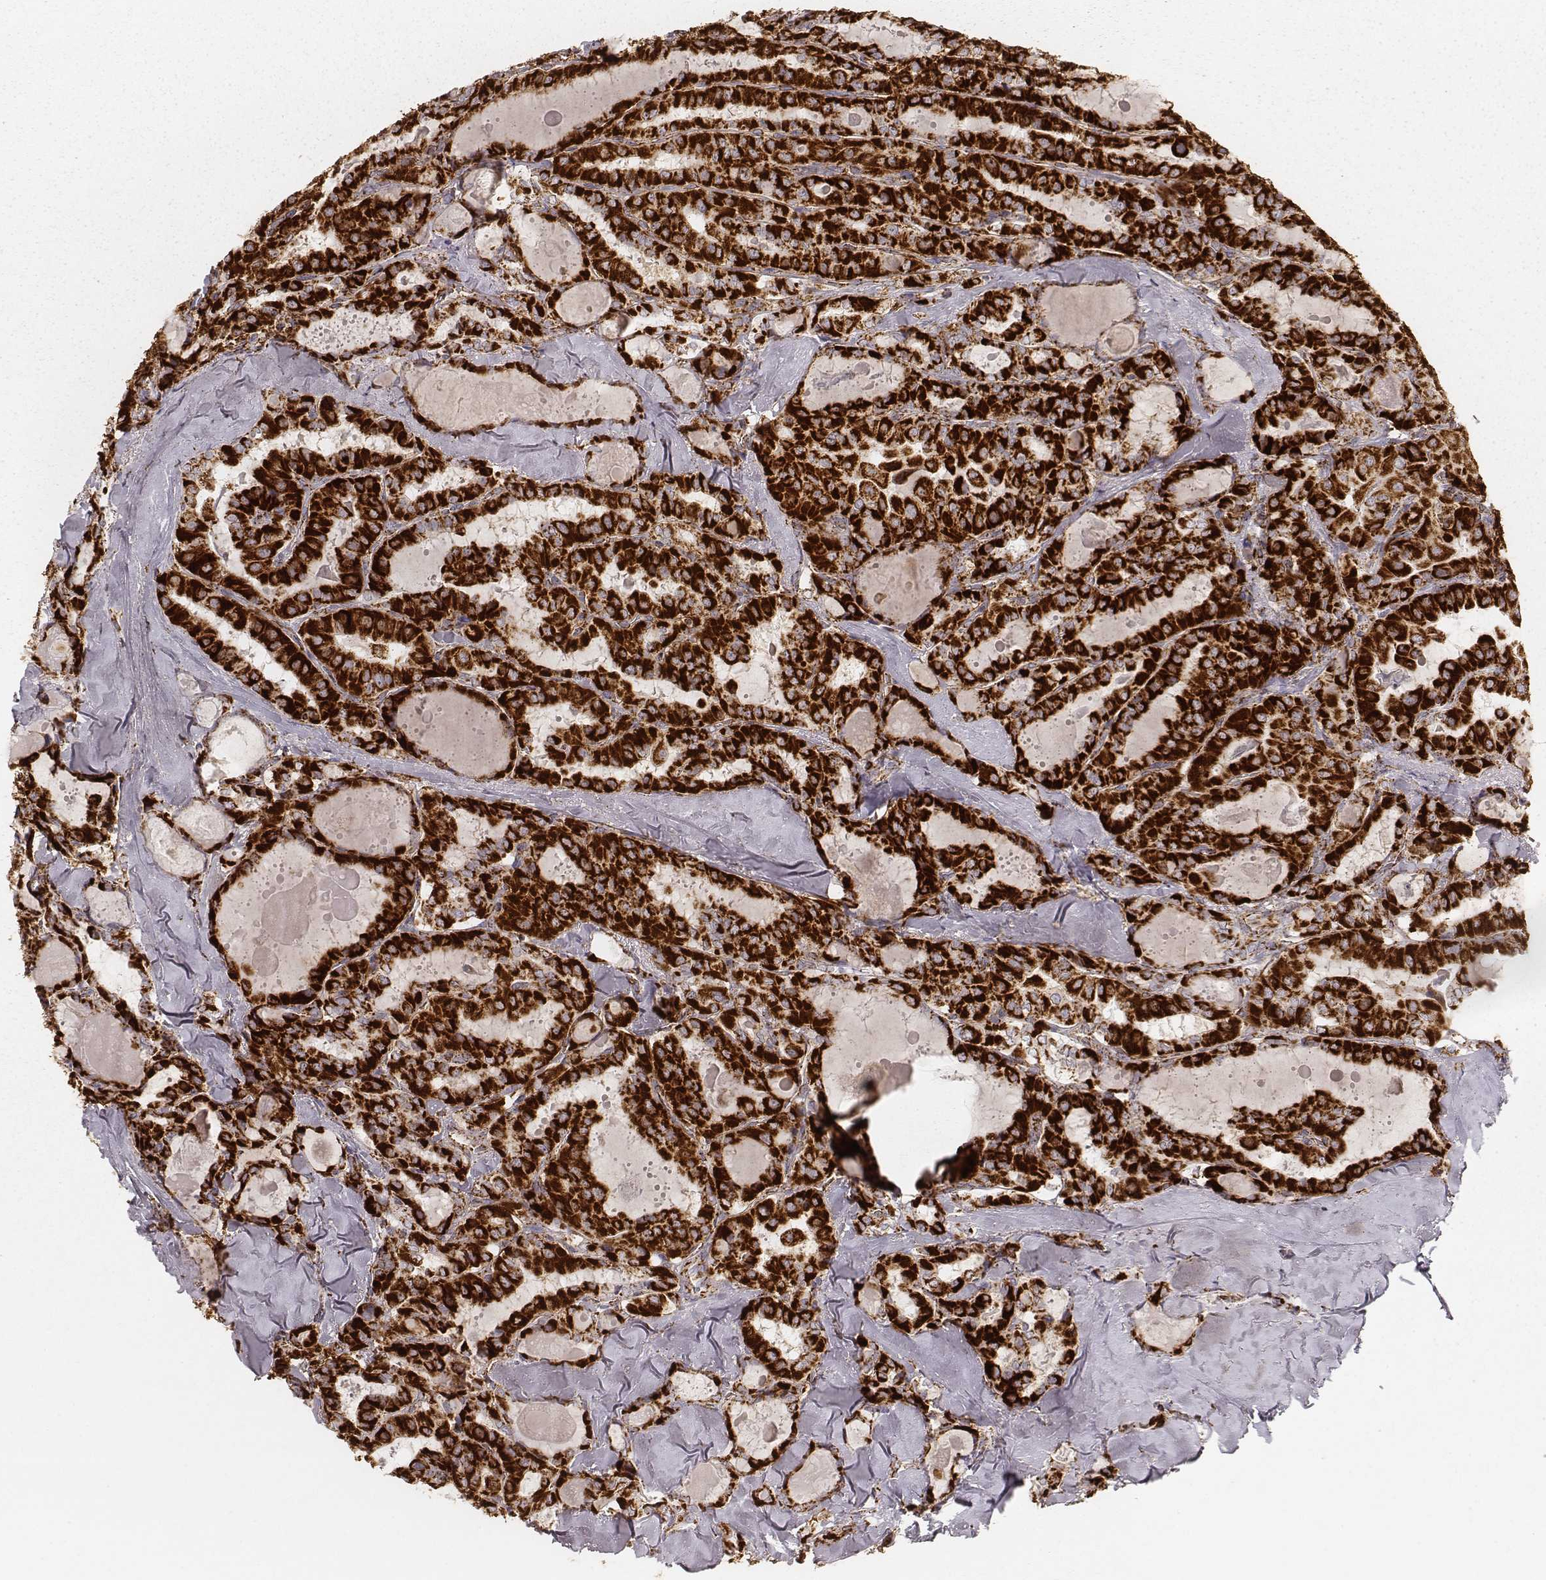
{"staining": {"intensity": "strong", "quantity": ">75%", "location": "cytoplasmic/membranous"}, "tissue": "thyroid cancer", "cell_type": "Tumor cells", "image_type": "cancer", "snomed": [{"axis": "morphology", "description": "Papillary adenocarcinoma, NOS"}, {"axis": "topography", "description": "Thyroid gland"}], "caption": "Thyroid cancer tissue demonstrates strong cytoplasmic/membranous staining in approximately >75% of tumor cells, visualized by immunohistochemistry. (DAB IHC with brightfield microscopy, high magnification).", "gene": "CS", "patient": {"sex": "female", "age": 41}}